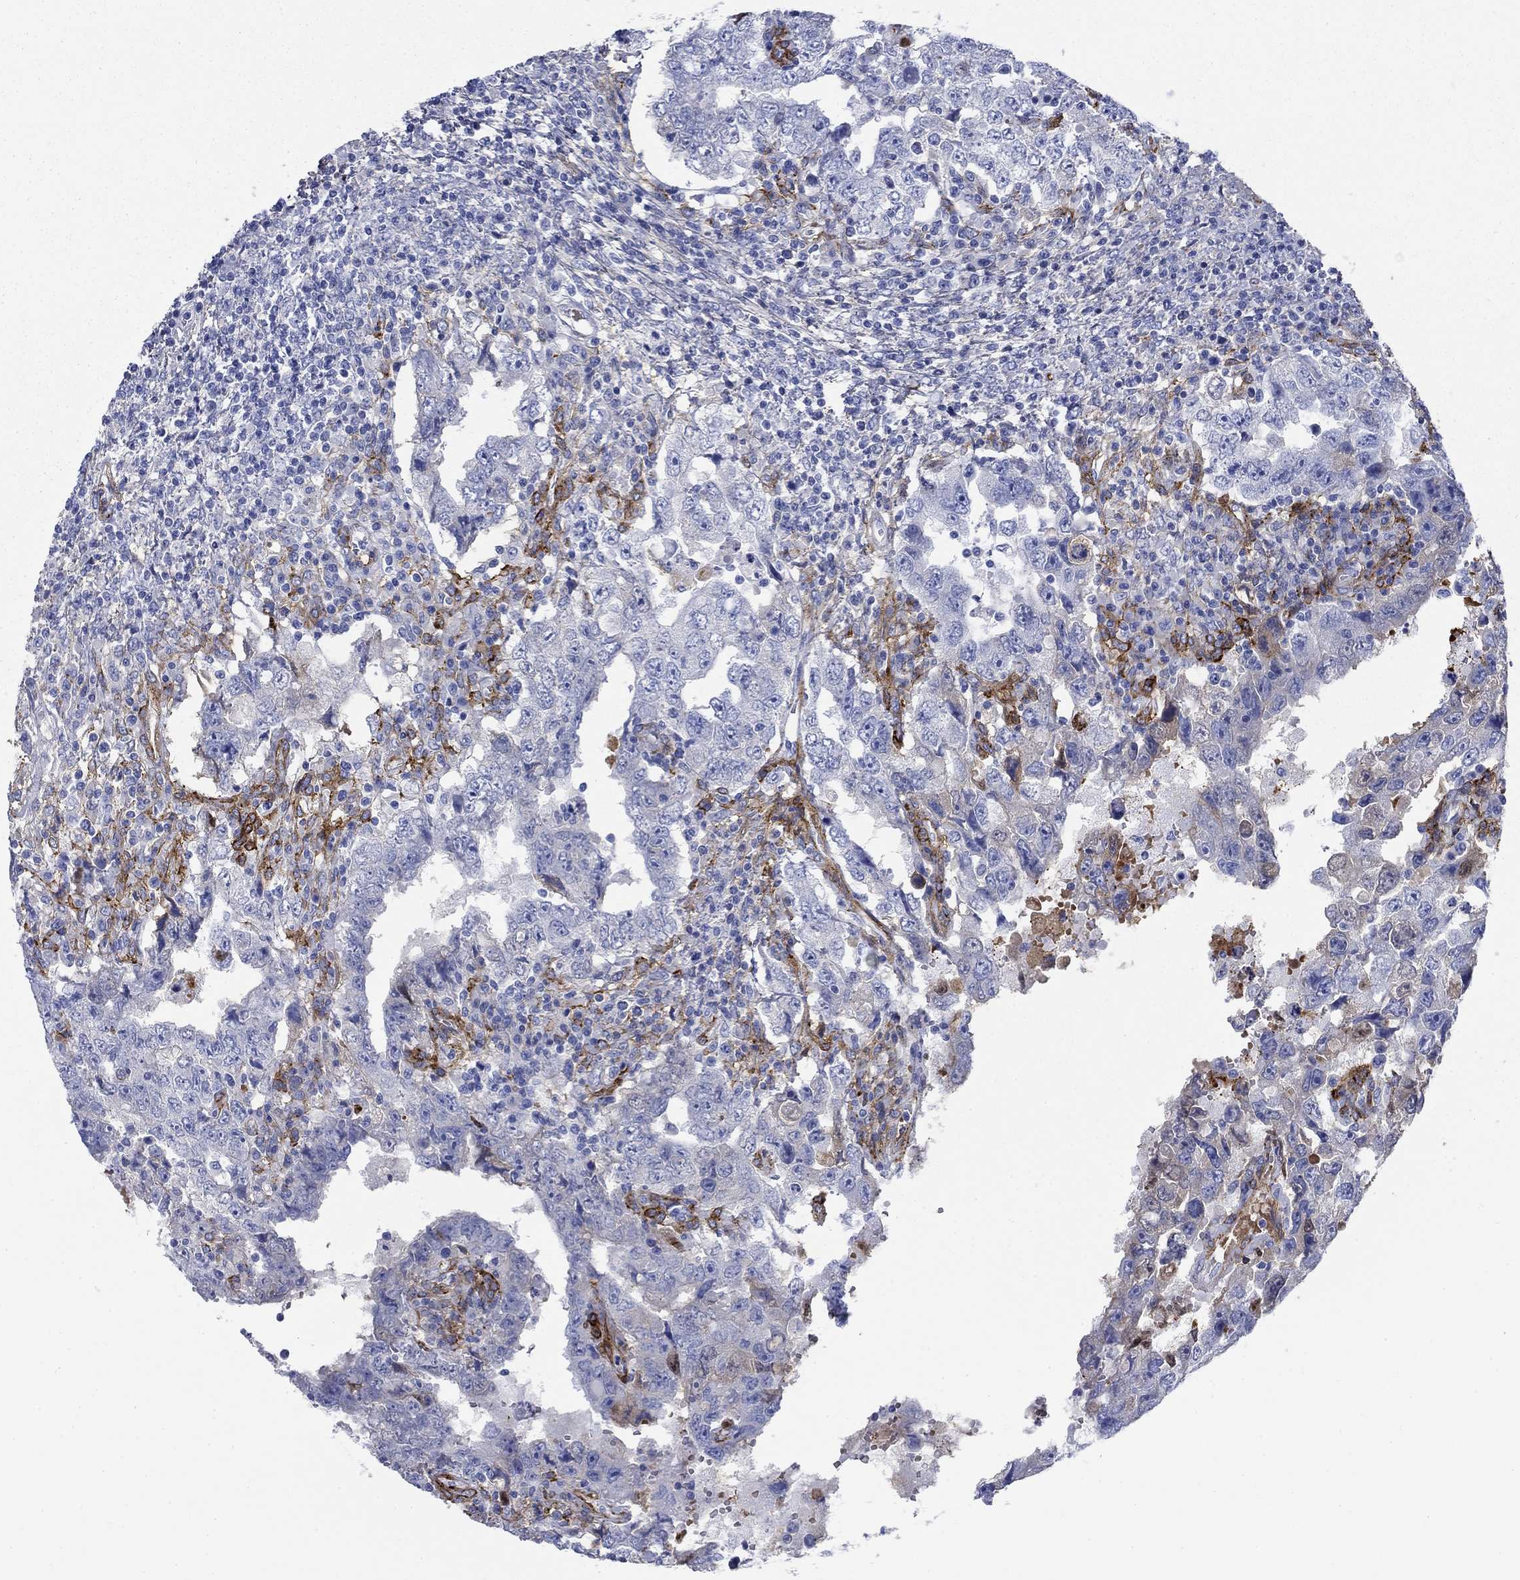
{"staining": {"intensity": "negative", "quantity": "none", "location": "none"}, "tissue": "testis cancer", "cell_type": "Tumor cells", "image_type": "cancer", "snomed": [{"axis": "morphology", "description": "Carcinoma, Embryonal, NOS"}, {"axis": "topography", "description": "Testis"}], "caption": "Immunohistochemistry (IHC) of human embryonal carcinoma (testis) exhibits no expression in tumor cells.", "gene": "GPC1", "patient": {"sex": "male", "age": 26}}